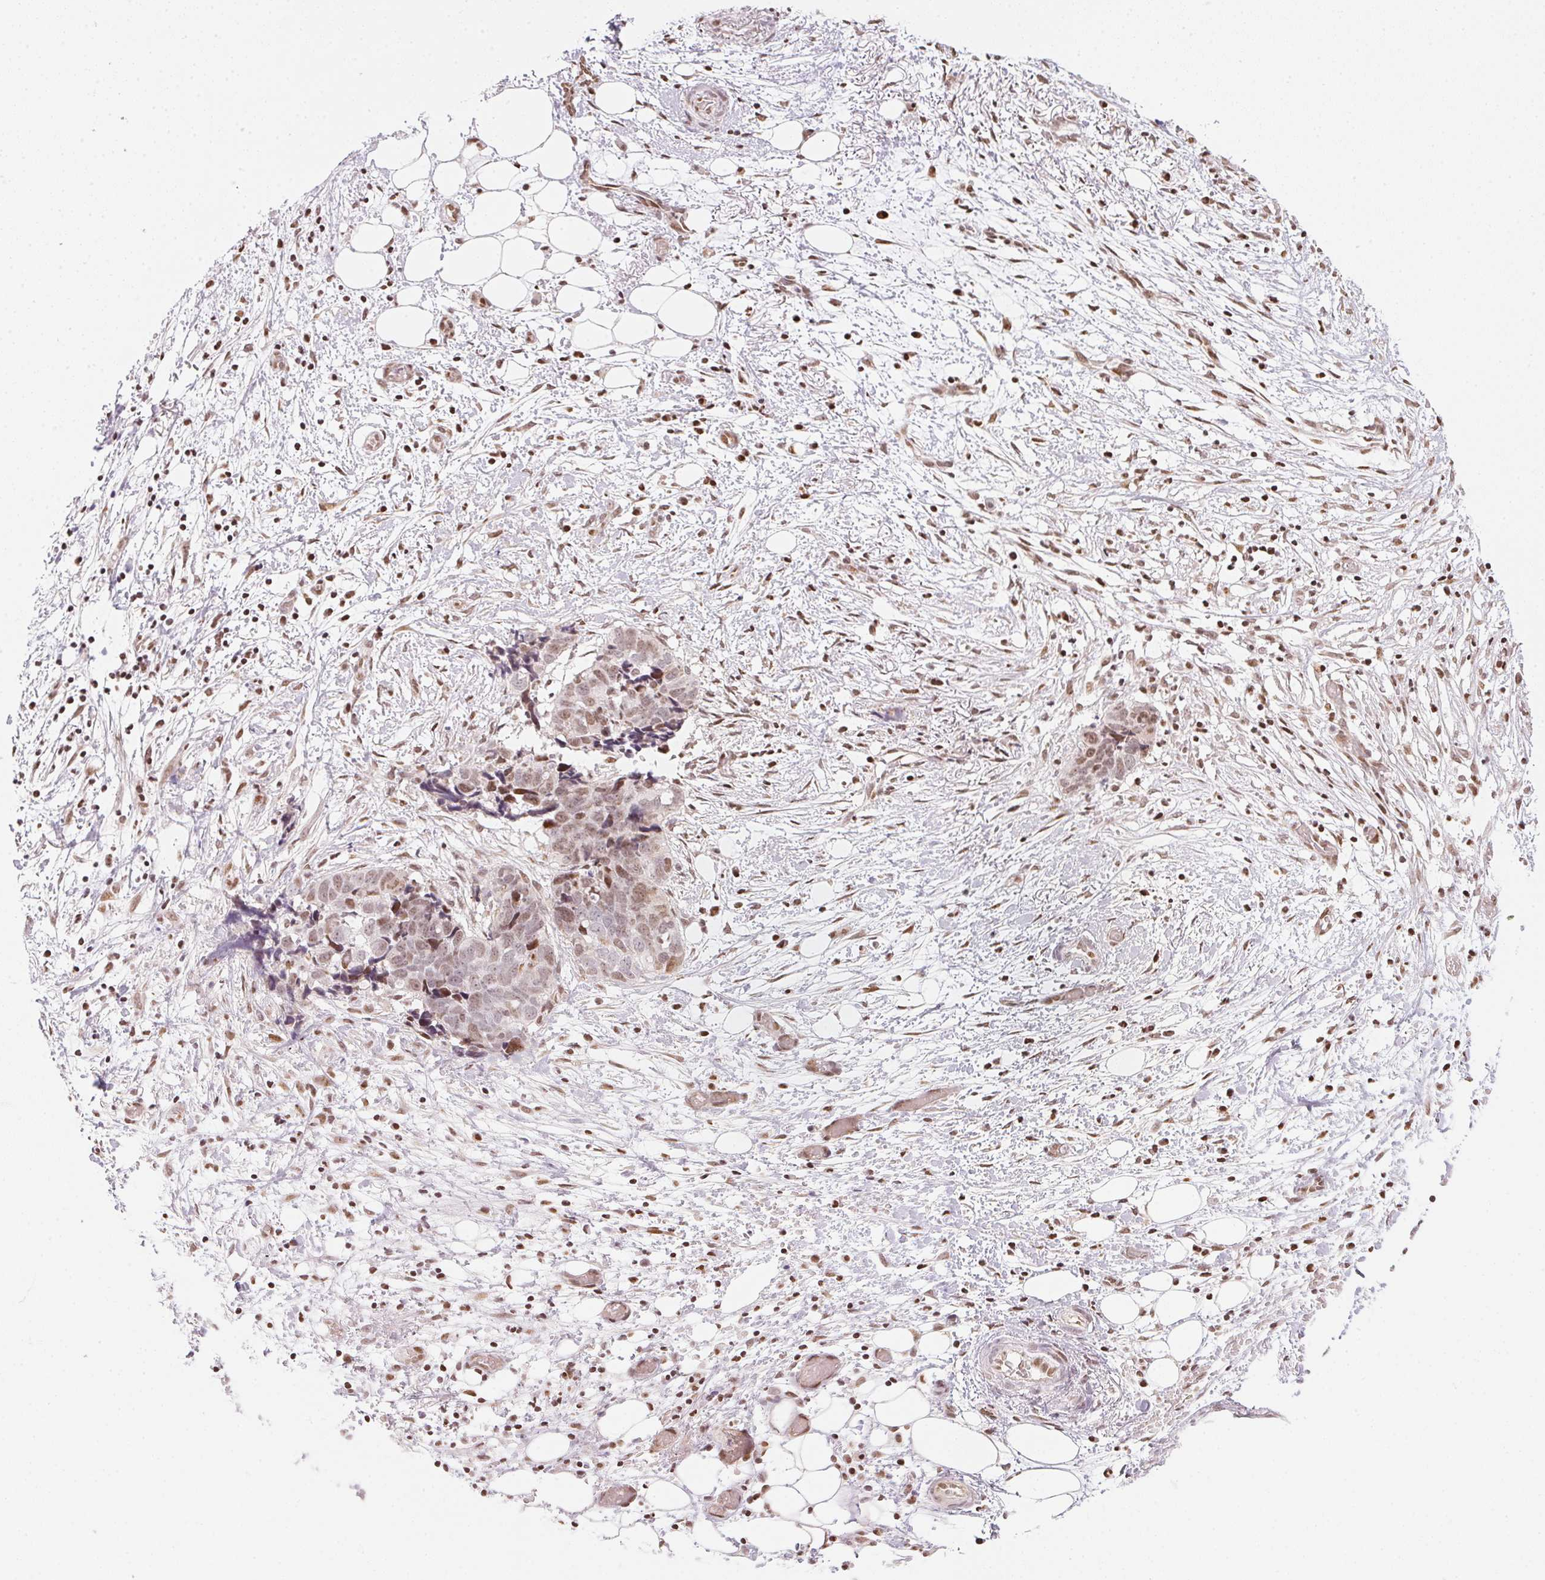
{"staining": {"intensity": "moderate", "quantity": "25%-75%", "location": "nuclear"}, "tissue": "ovarian cancer", "cell_type": "Tumor cells", "image_type": "cancer", "snomed": [{"axis": "morphology", "description": "Cystadenocarcinoma, serous, NOS"}, {"axis": "topography", "description": "Ovary"}], "caption": "Ovarian cancer stained with DAB (3,3'-diaminobenzidine) IHC reveals medium levels of moderate nuclear positivity in about 25%-75% of tumor cells.", "gene": "KAT6A", "patient": {"sex": "female", "age": 69}}